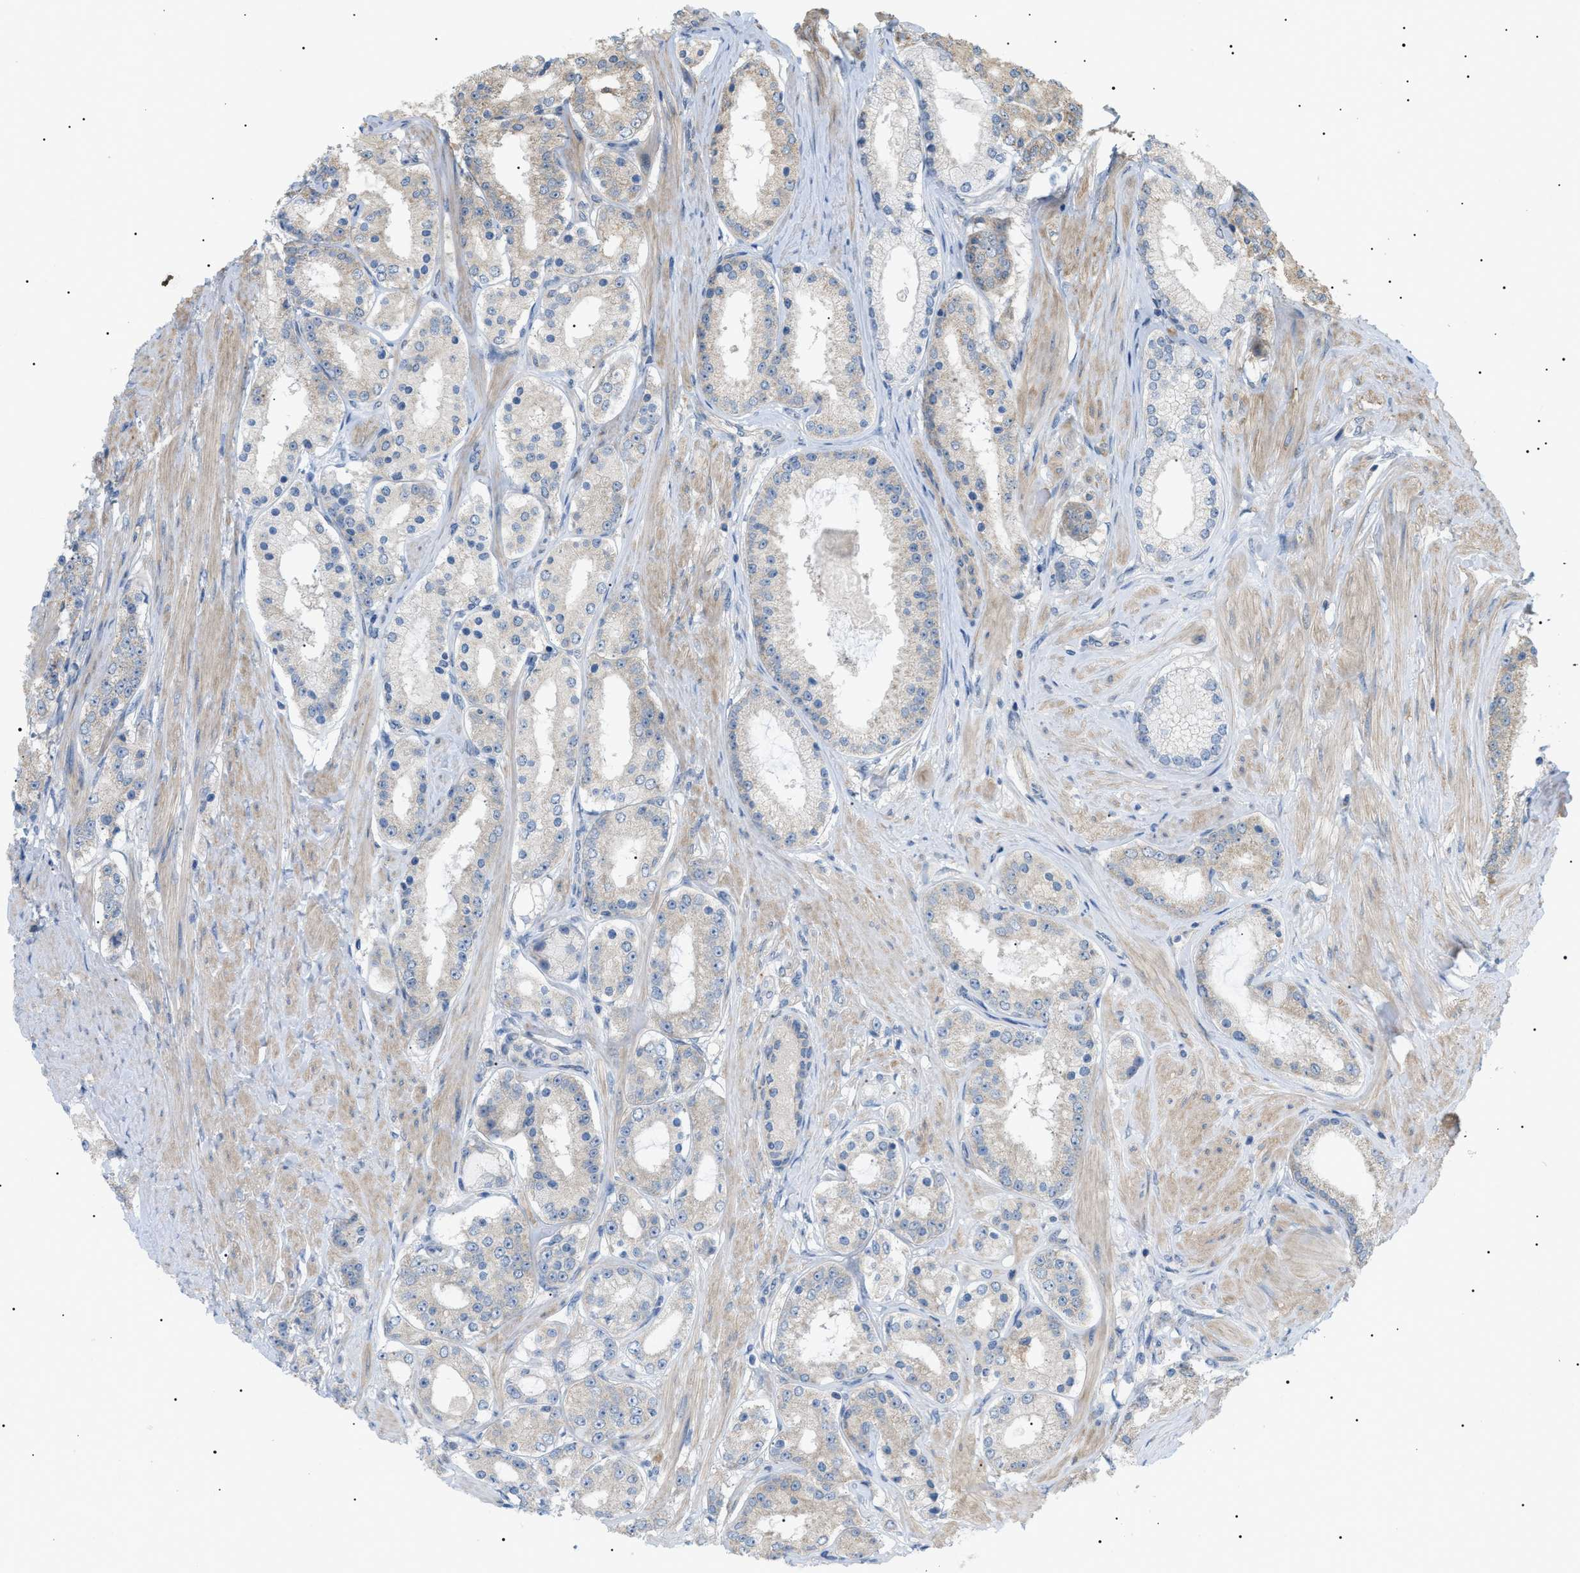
{"staining": {"intensity": "negative", "quantity": "none", "location": "none"}, "tissue": "prostate cancer", "cell_type": "Tumor cells", "image_type": "cancer", "snomed": [{"axis": "morphology", "description": "Adenocarcinoma, Low grade"}, {"axis": "topography", "description": "Prostate"}], "caption": "Tumor cells are negative for protein expression in human low-grade adenocarcinoma (prostate).", "gene": "IRS2", "patient": {"sex": "male", "age": 63}}